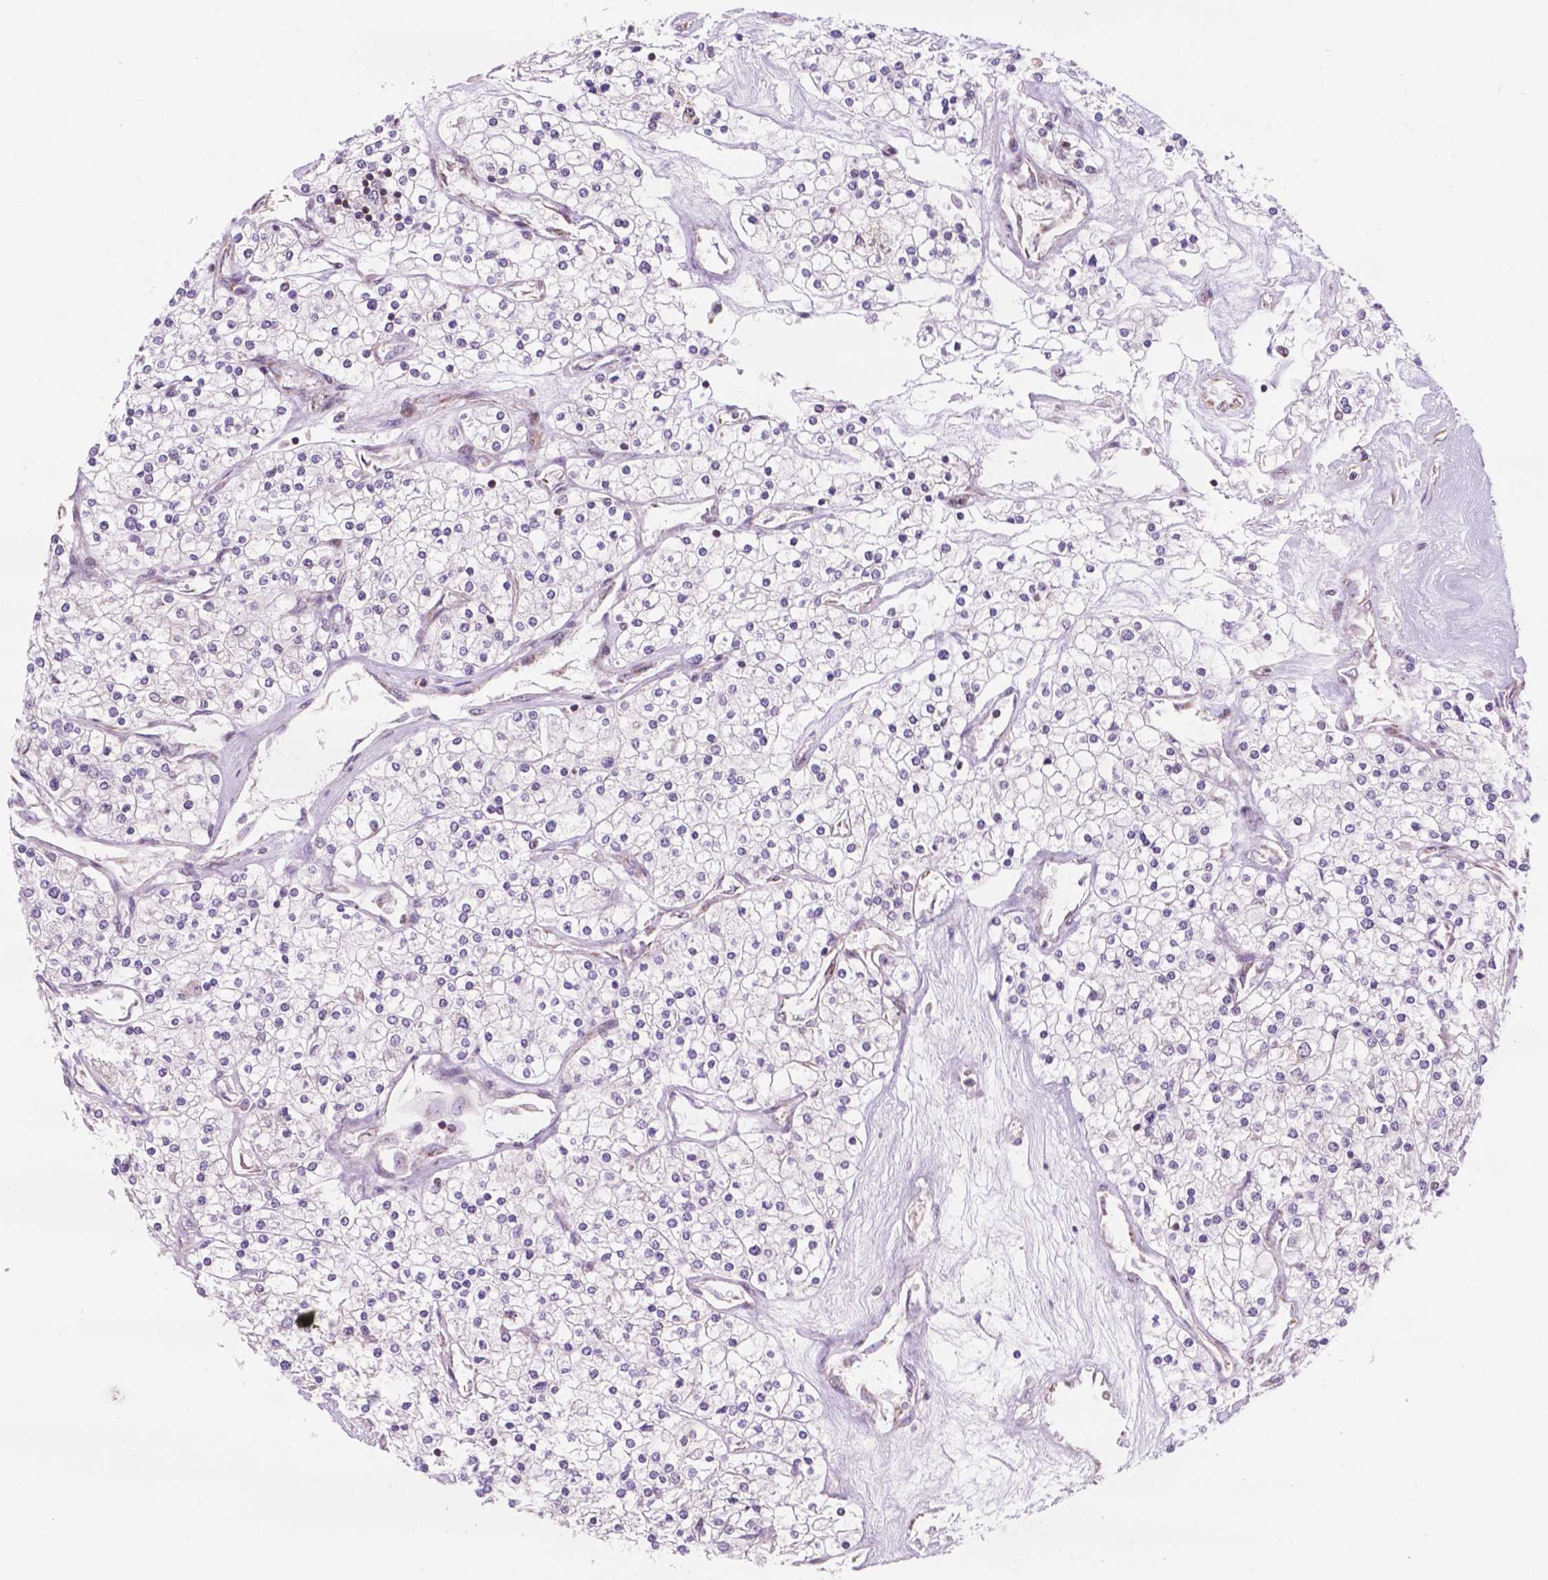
{"staining": {"intensity": "negative", "quantity": "none", "location": "none"}, "tissue": "renal cancer", "cell_type": "Tumor cells", "image_type": "cancer", "snomed": [{"axis": "morphology", "description": "Adenocarcinoma, NOS"}, {"axis": "topography", "description": "Kidney"}], "caption": "The immunohistochemistry histopathology image has no significant staining in tumor cells of renal cancer tissue. (DAB IHC visualized using brightfield microscopy, high magnification).", "gene": "NDUFA10", "patient": {"sex": "male", "age": 80}}